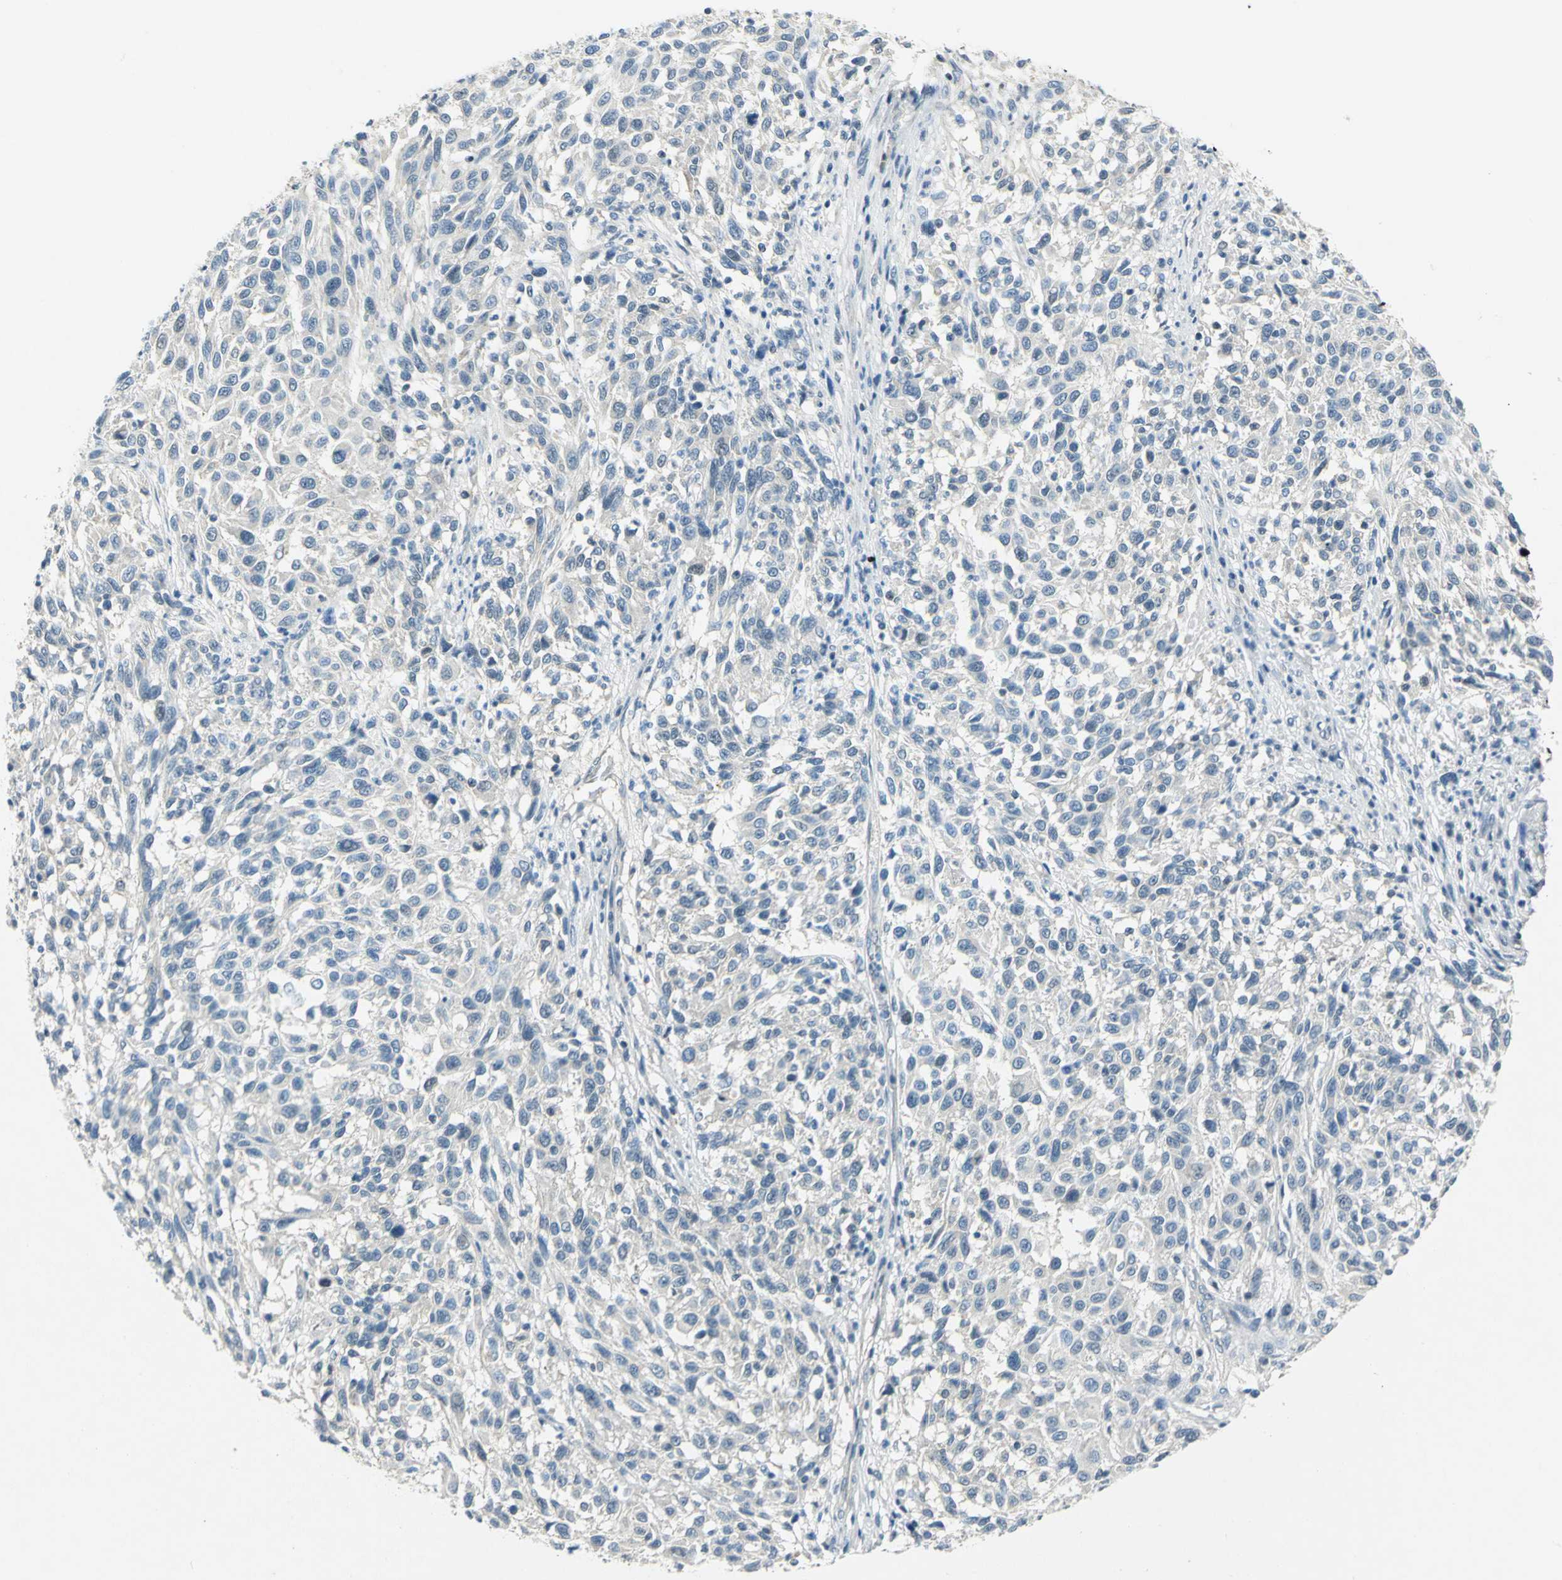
{"staining": {"intensity": "negative", "quantity": "none", "location": "none"}, "tissue": "melanoma", "cell_type": "Tumor cells", "image_type": "cancer", "snomed": [{"axis": "morphology", "description": "Malignant melanoma, Metastatic site"}, {"axis": "topography", "description": "Lymph node"}], "caption": "This is a histopathology image of immunohistochemistry (IHC) staining of malignant melanoma (metastatic site), which shows no positivity in tumor cells.", "gene": "PIN1", "patient": {"sex": "male", "age": 61}}